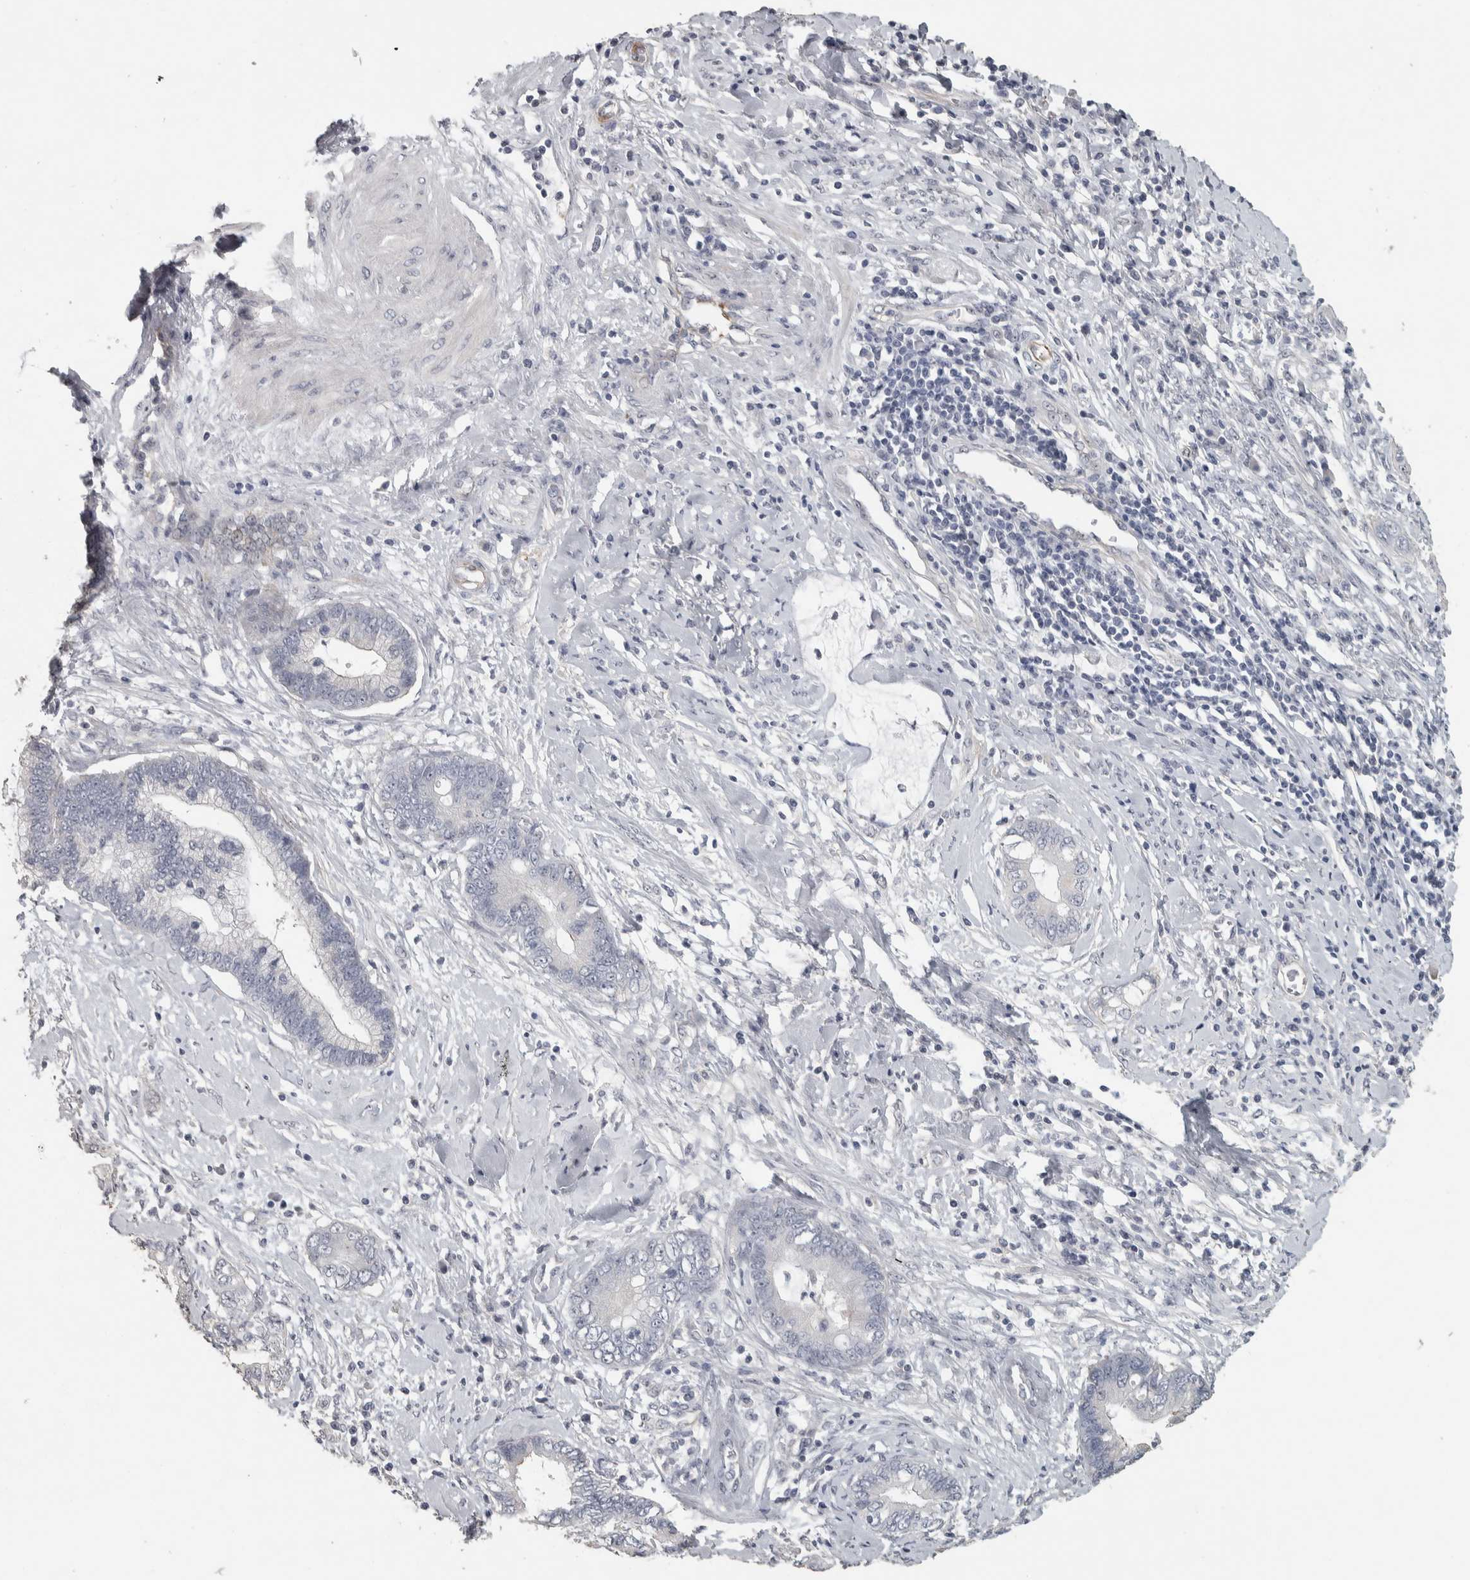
{"staining": {"intensity": "negative", "quantity": "none", "location": "none"}, "tissue": "cervical cancer", "cell_type": "Tumor cells", "image_type": "cancer", "snomed": [{"axis": "morphology", "description": "Adenocarcinoma, NOS"}, {"axis": "topography", "description": "Cervix"}], "caption": "The micrograph reveals no significant expression in tumor cells of cervical cancer (adenocarcinoma).", "gene": "DCAF10", "patient": {"sex": "female", "age": 44}}